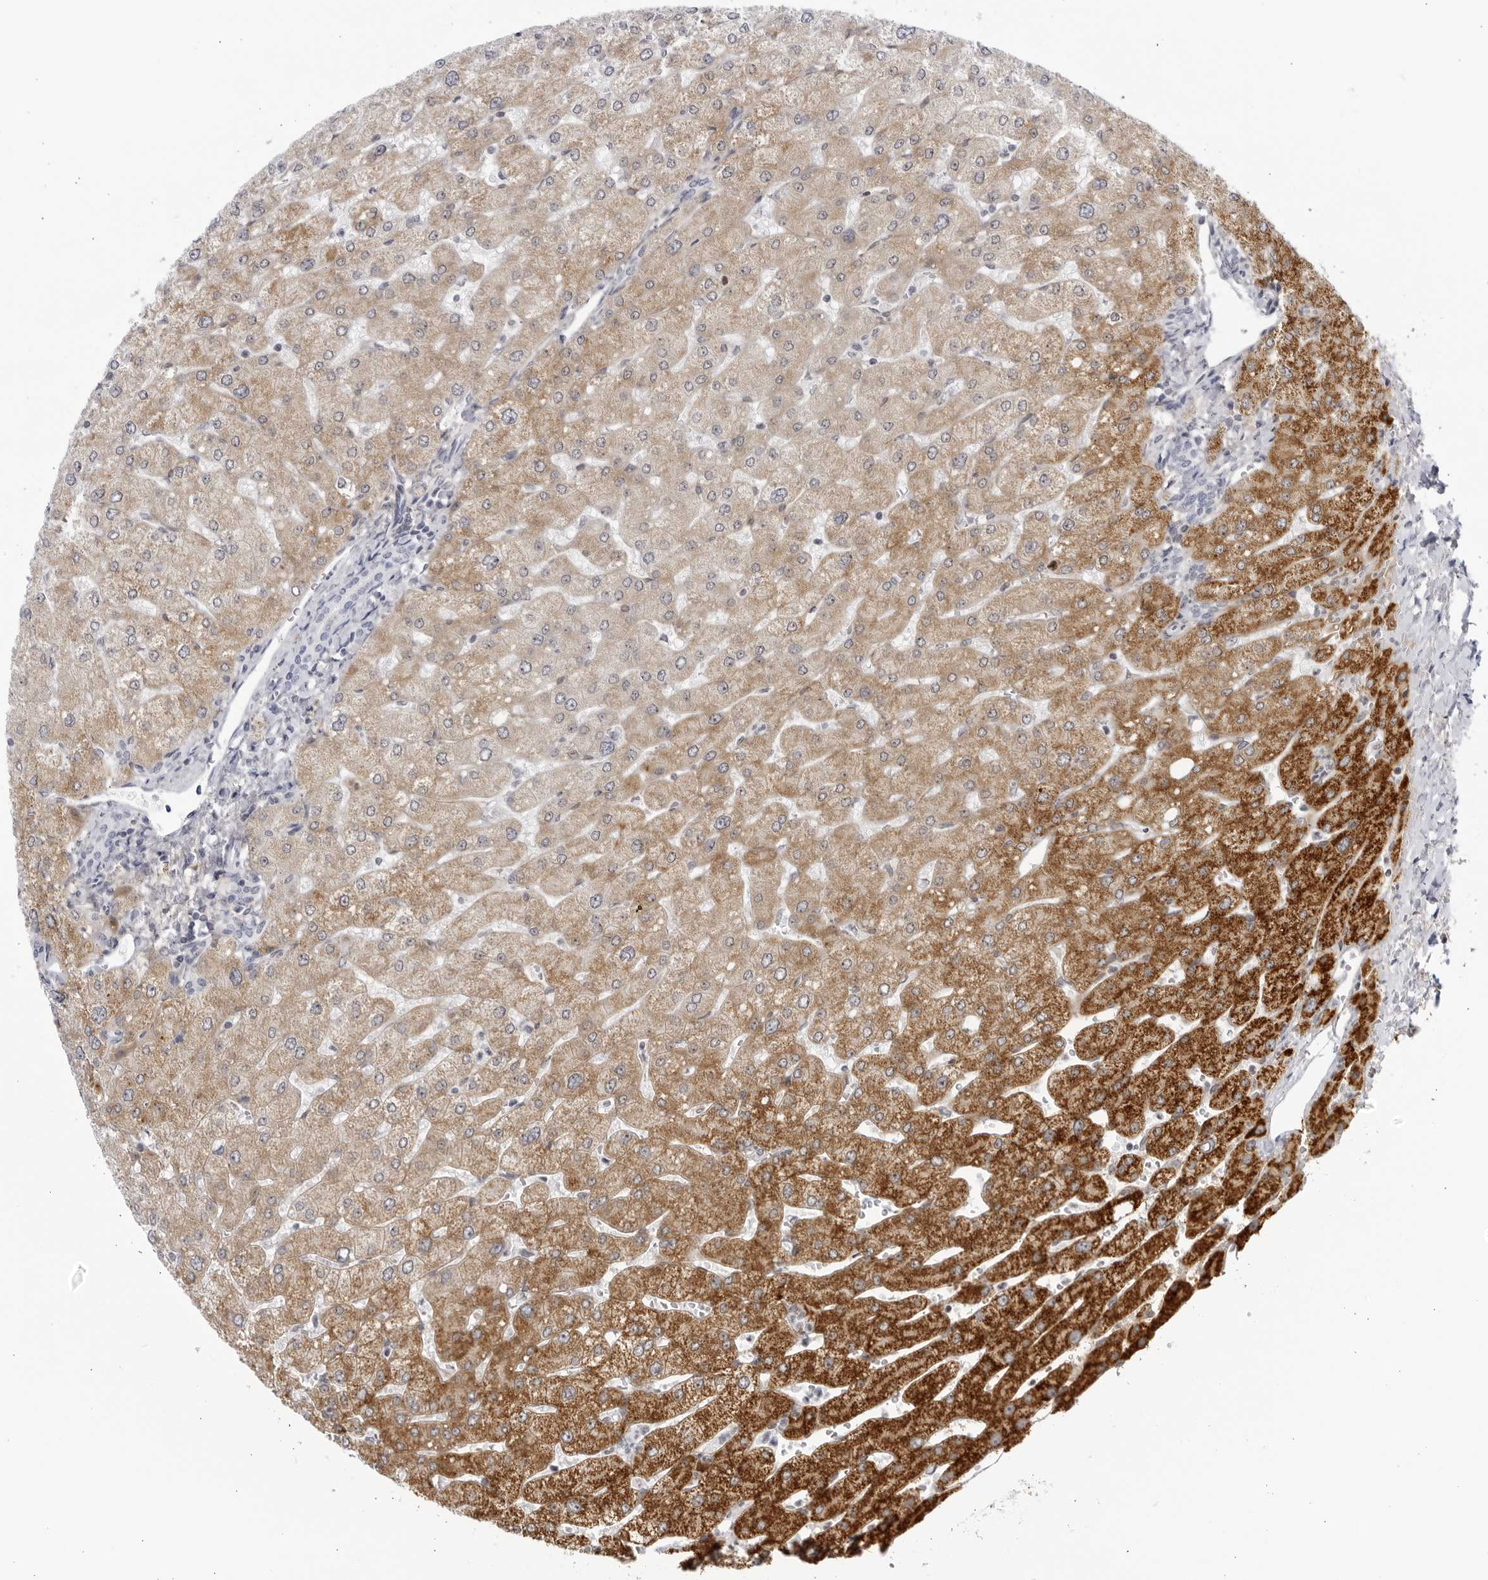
{"staining": {"intensity": "negative", "quantity": "none", "location": "none"}, "tissue": "liver", "cell_type": "Cholangiocytes", "image_type": "normal", "snomed": [{"axis": "morphology", "description": "Normal tissue, NOS"}, {"axis": "topography", "description": "Liver"}], "caption": "This is an immunohistochemistry (IHC) image of unremarkable human liver. There is no staining in cholangiocytes.", "gene": "CNBD1", "patient": {"sex": "male", "age": 55}}